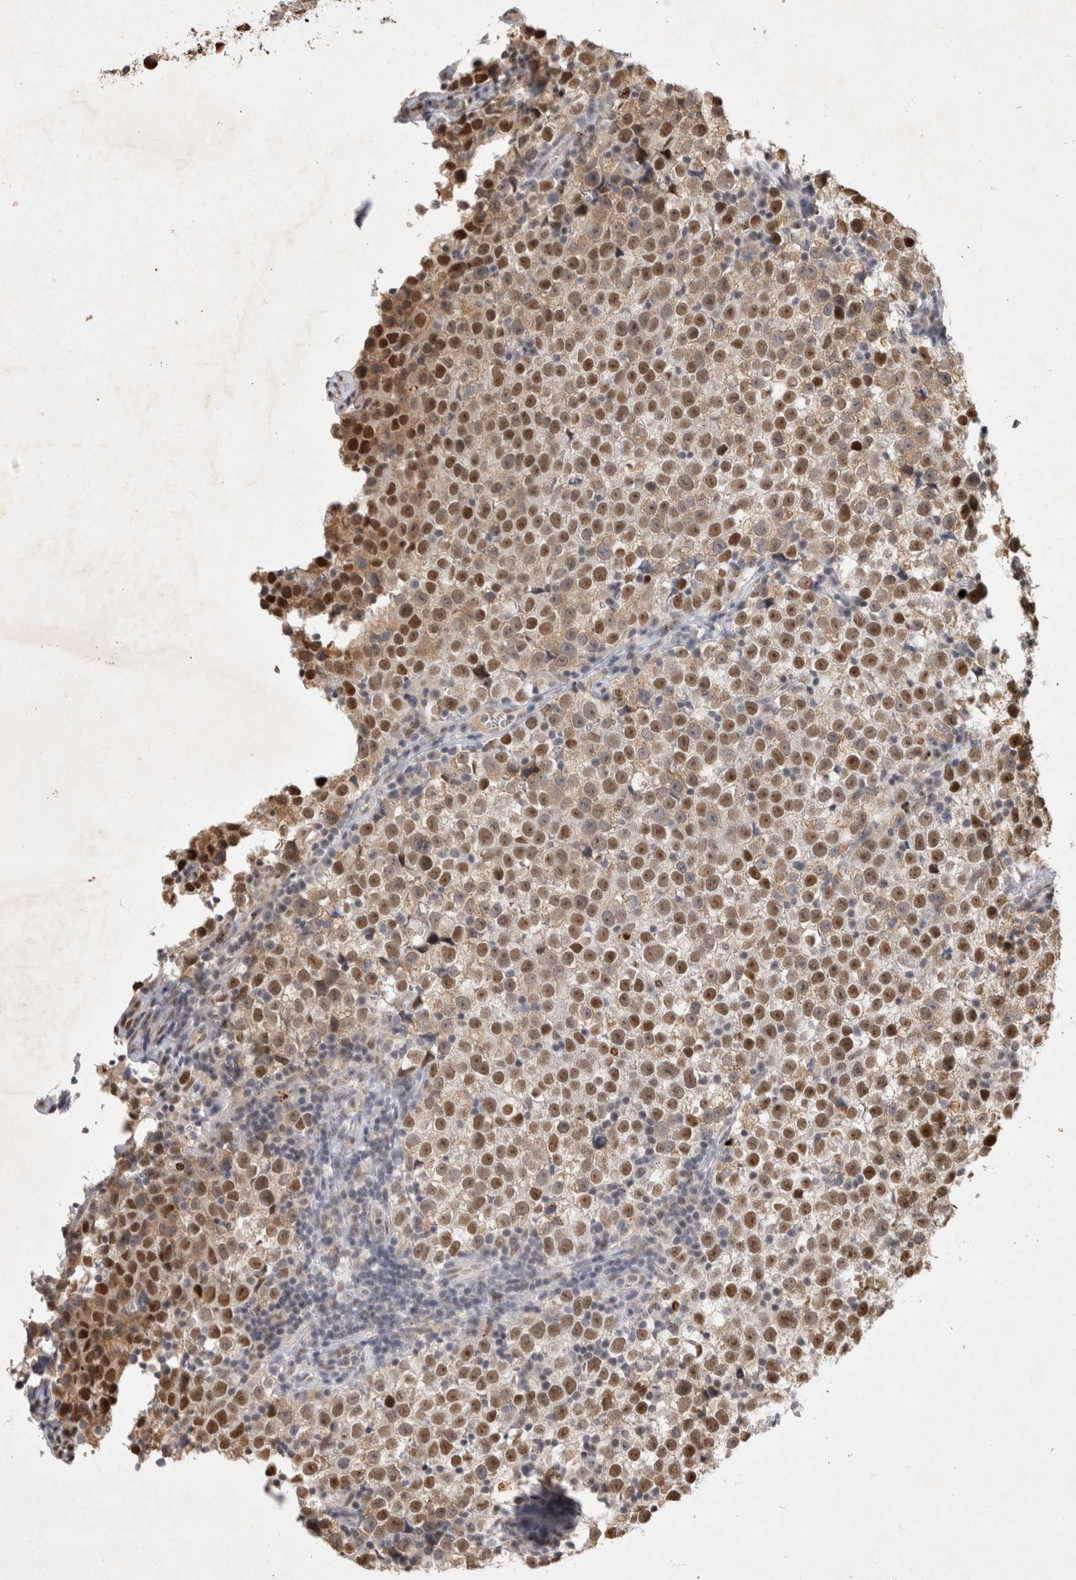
{"staining": {"intensity": "strong", "quantity": ">75%", "location": "nuclear"}, "tissue": "testis cancer", "cell_type": "Tumor cells", "image_type": "cancer", "snomed": [{"axis": "morphology", "description": "Normal tissue, NOS"}, {"axis": "morphology", "description": "Seminoma, NOS"}, {"axis": "topography", "description": "Testis"}], "caption": "There is high levels of strong nuclear expression in tumor cells of seminoma (testis), as demonstrated by immunohistochemical staining (brown color).", "gene": "XRCC5", "patient": {"sex": "male", "age": 43}}